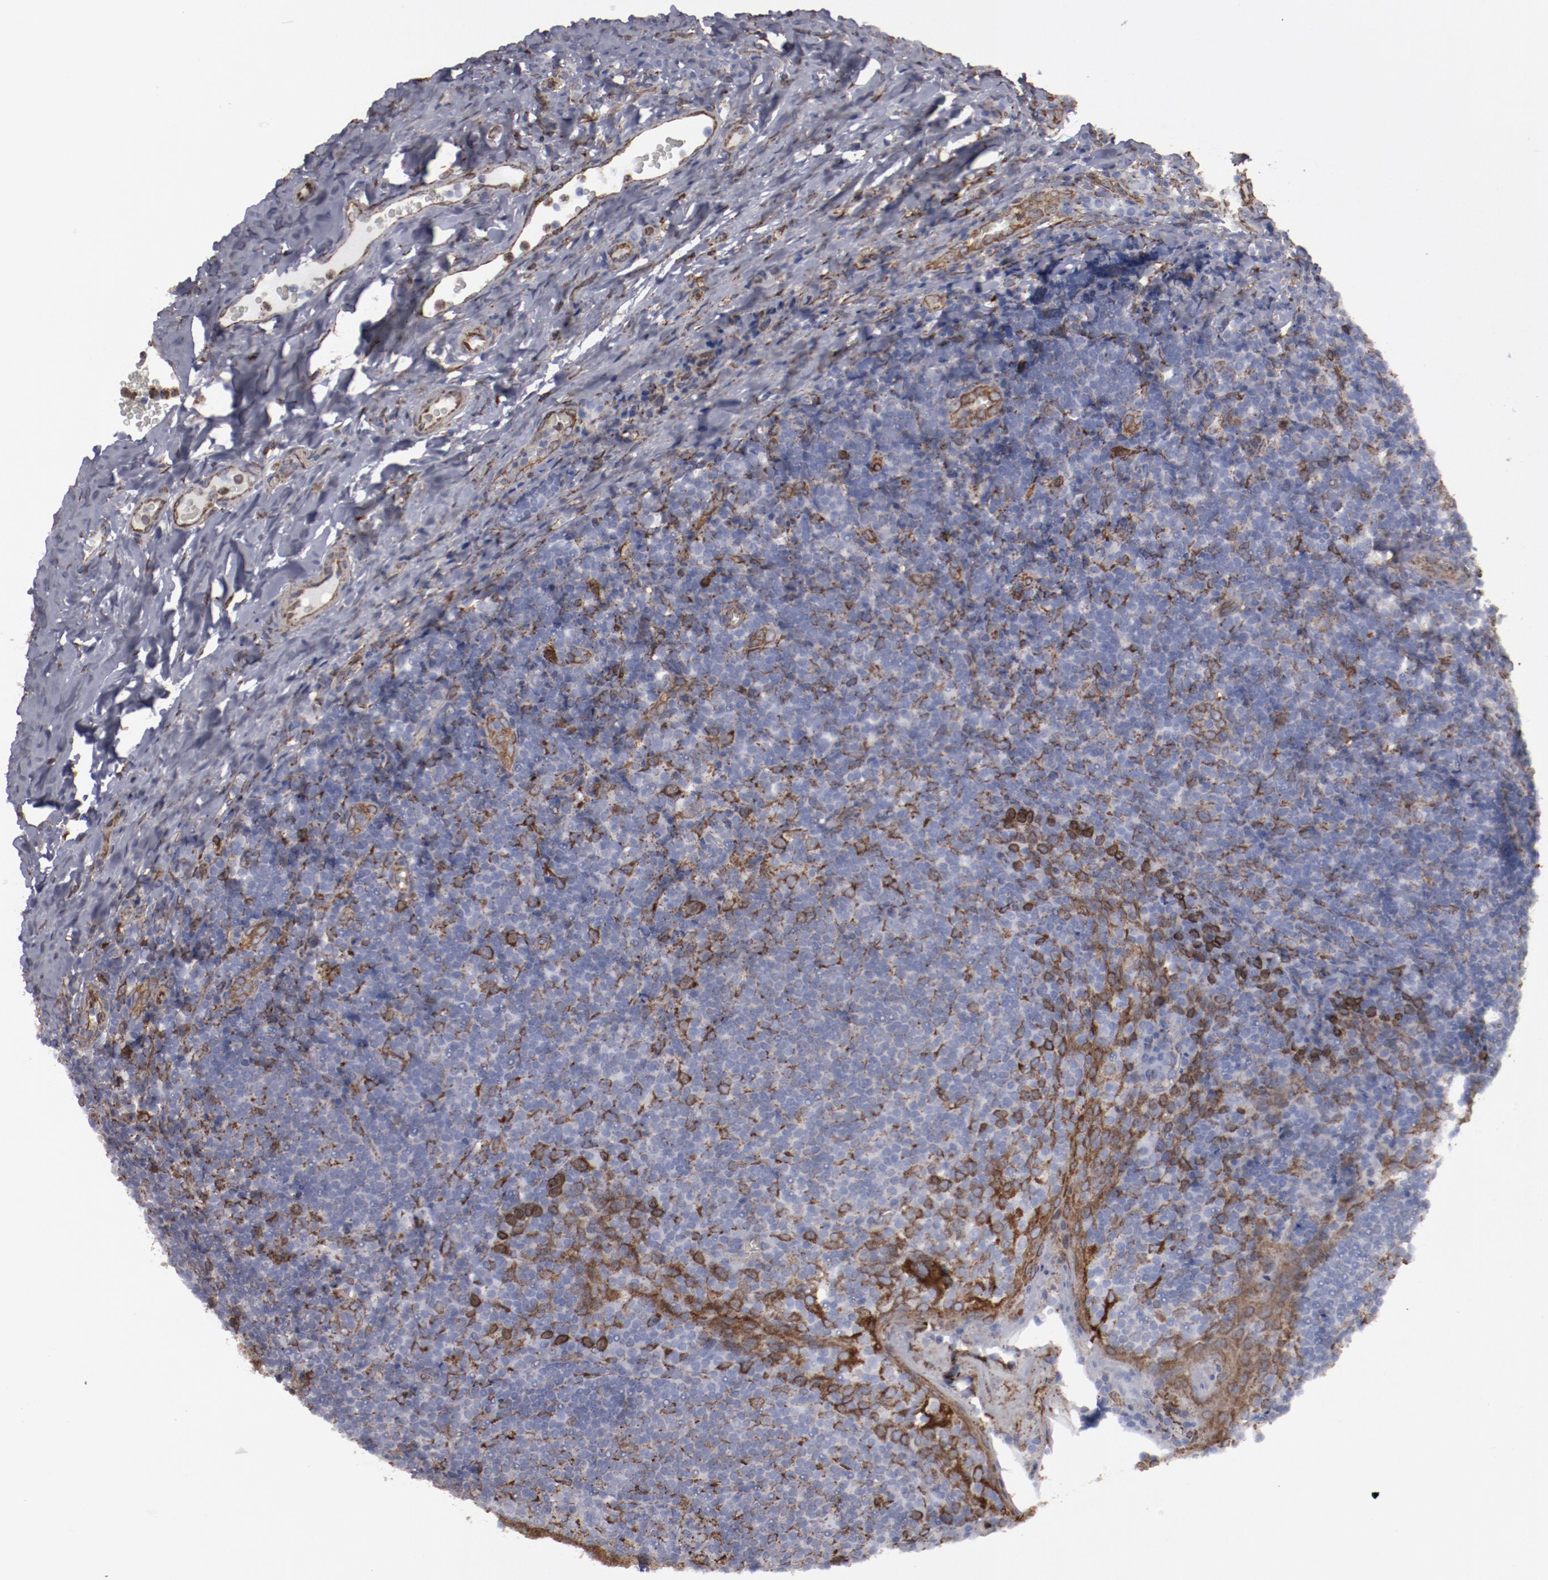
{"staining": {"intensity": "moderate", "quantity": "<25%", "location": "cytoplasmic/membranous"}, "tissue": "tonsil", "cell_type": "Germinal center cells", "image_type": "normal", "snomed": [{"axis": "morphology", "description": "Normal tissue, NOS"}, {"axis": "topography", "description": "Tonsil"}], "caption": "This micrograph exhibits immunohistochemistry (IHC) staining of normal tonsil, with low moderate cytoplasmic/membranous positivity in about <25% of germinal center cells.", "gene": "ERLIN2", "patient": {"sex": "male", "age": 31}}